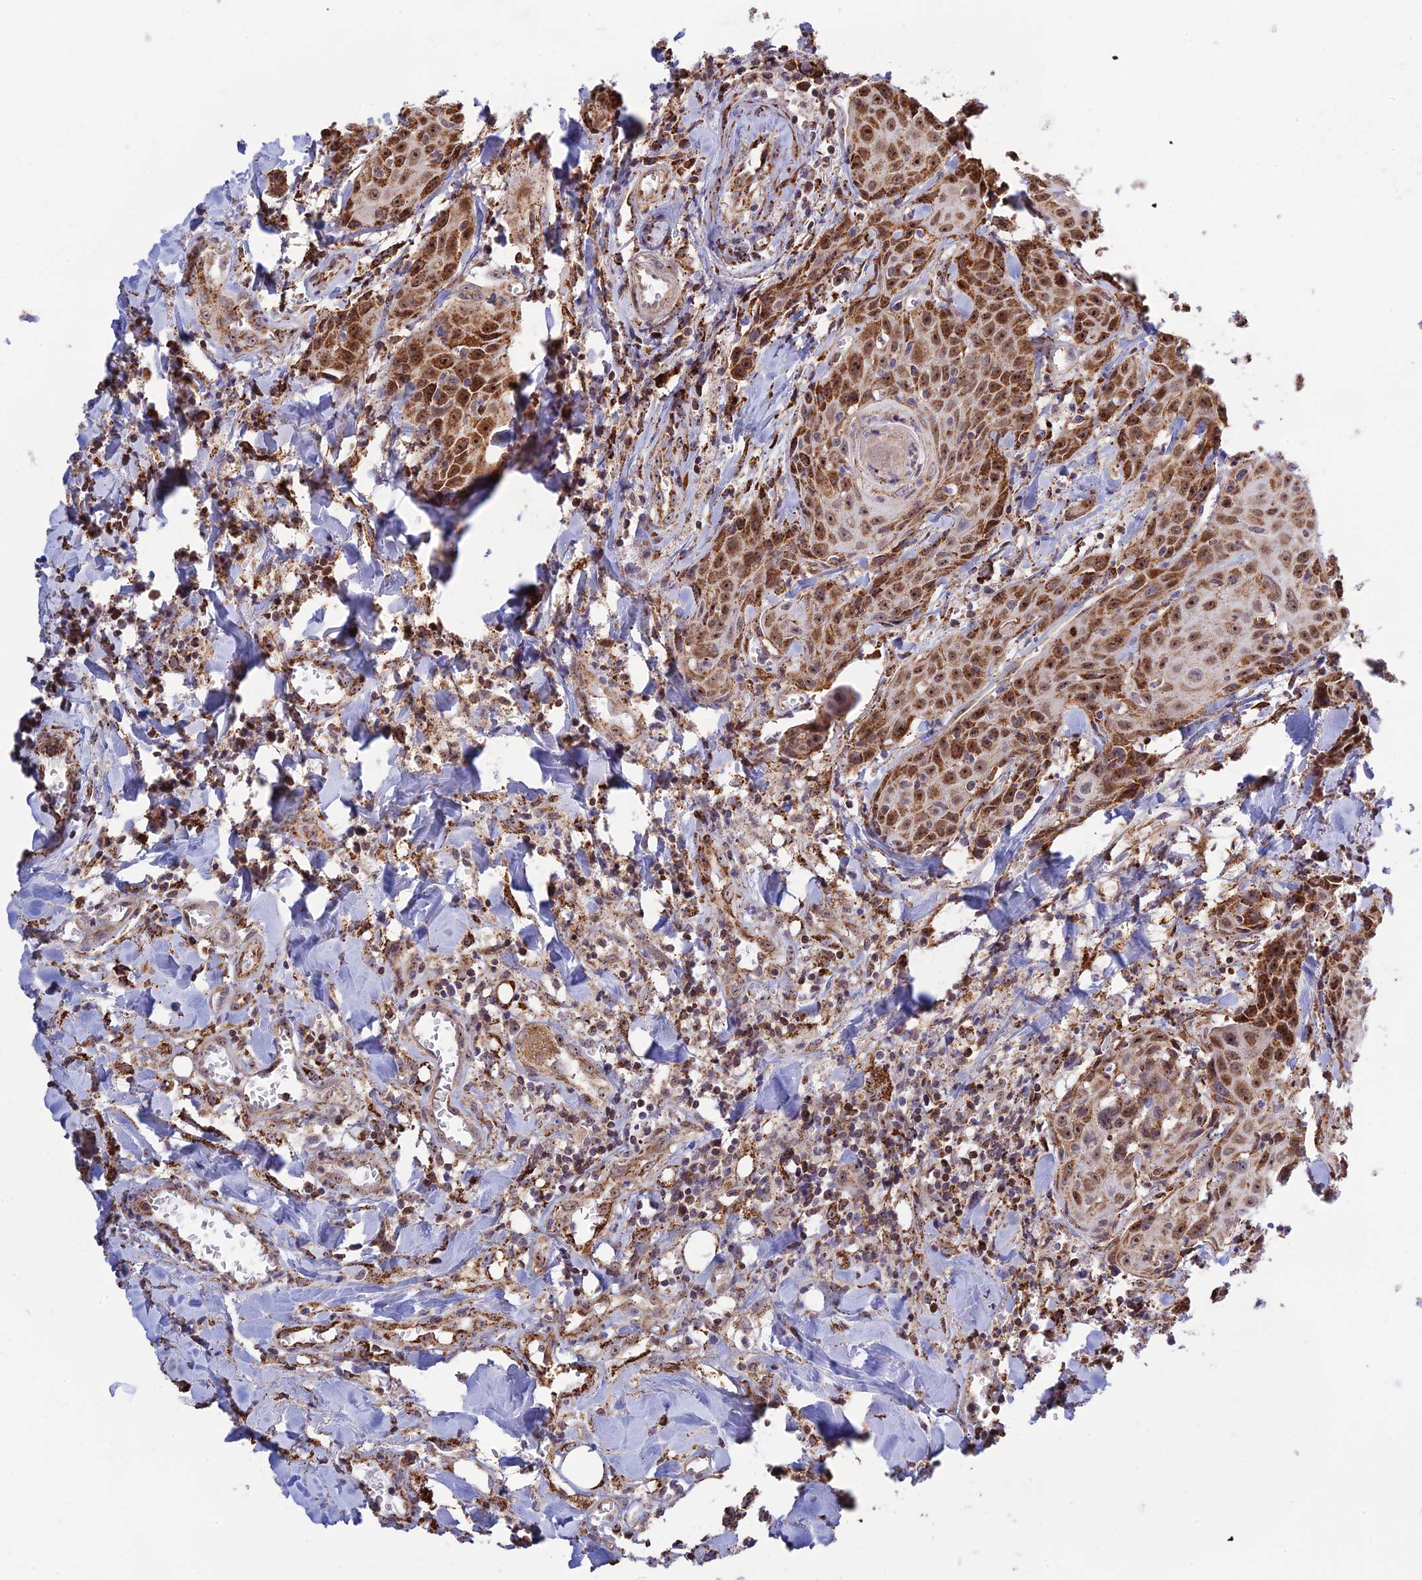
{"staining": {"intensity": "strong", "quantity": ">75%", "location": "cytoplasmic/membranous"}, "tissue": "head and neck cancer", "cell_type": "Tumor cells", "image_type": "cancer", "snomed": [{"axis": "morphology", "description": "Squamous cell carcinoma, NOS"}, {"axis": "topography", "description": "Oral tissue"}, {"axis": "topography", "description": "Head-Neck"}], "caption": "An immunohistochemistry (IHC) photomicrograph of tumor tissue is shown. Protein staining in brown labels strong cytoplasmic/membranous positivity in squamous cell carcinoma (head and neck) within tumor cells.", "gene": "POLR1G", "patient": {"sex": "female", "age": 82}}